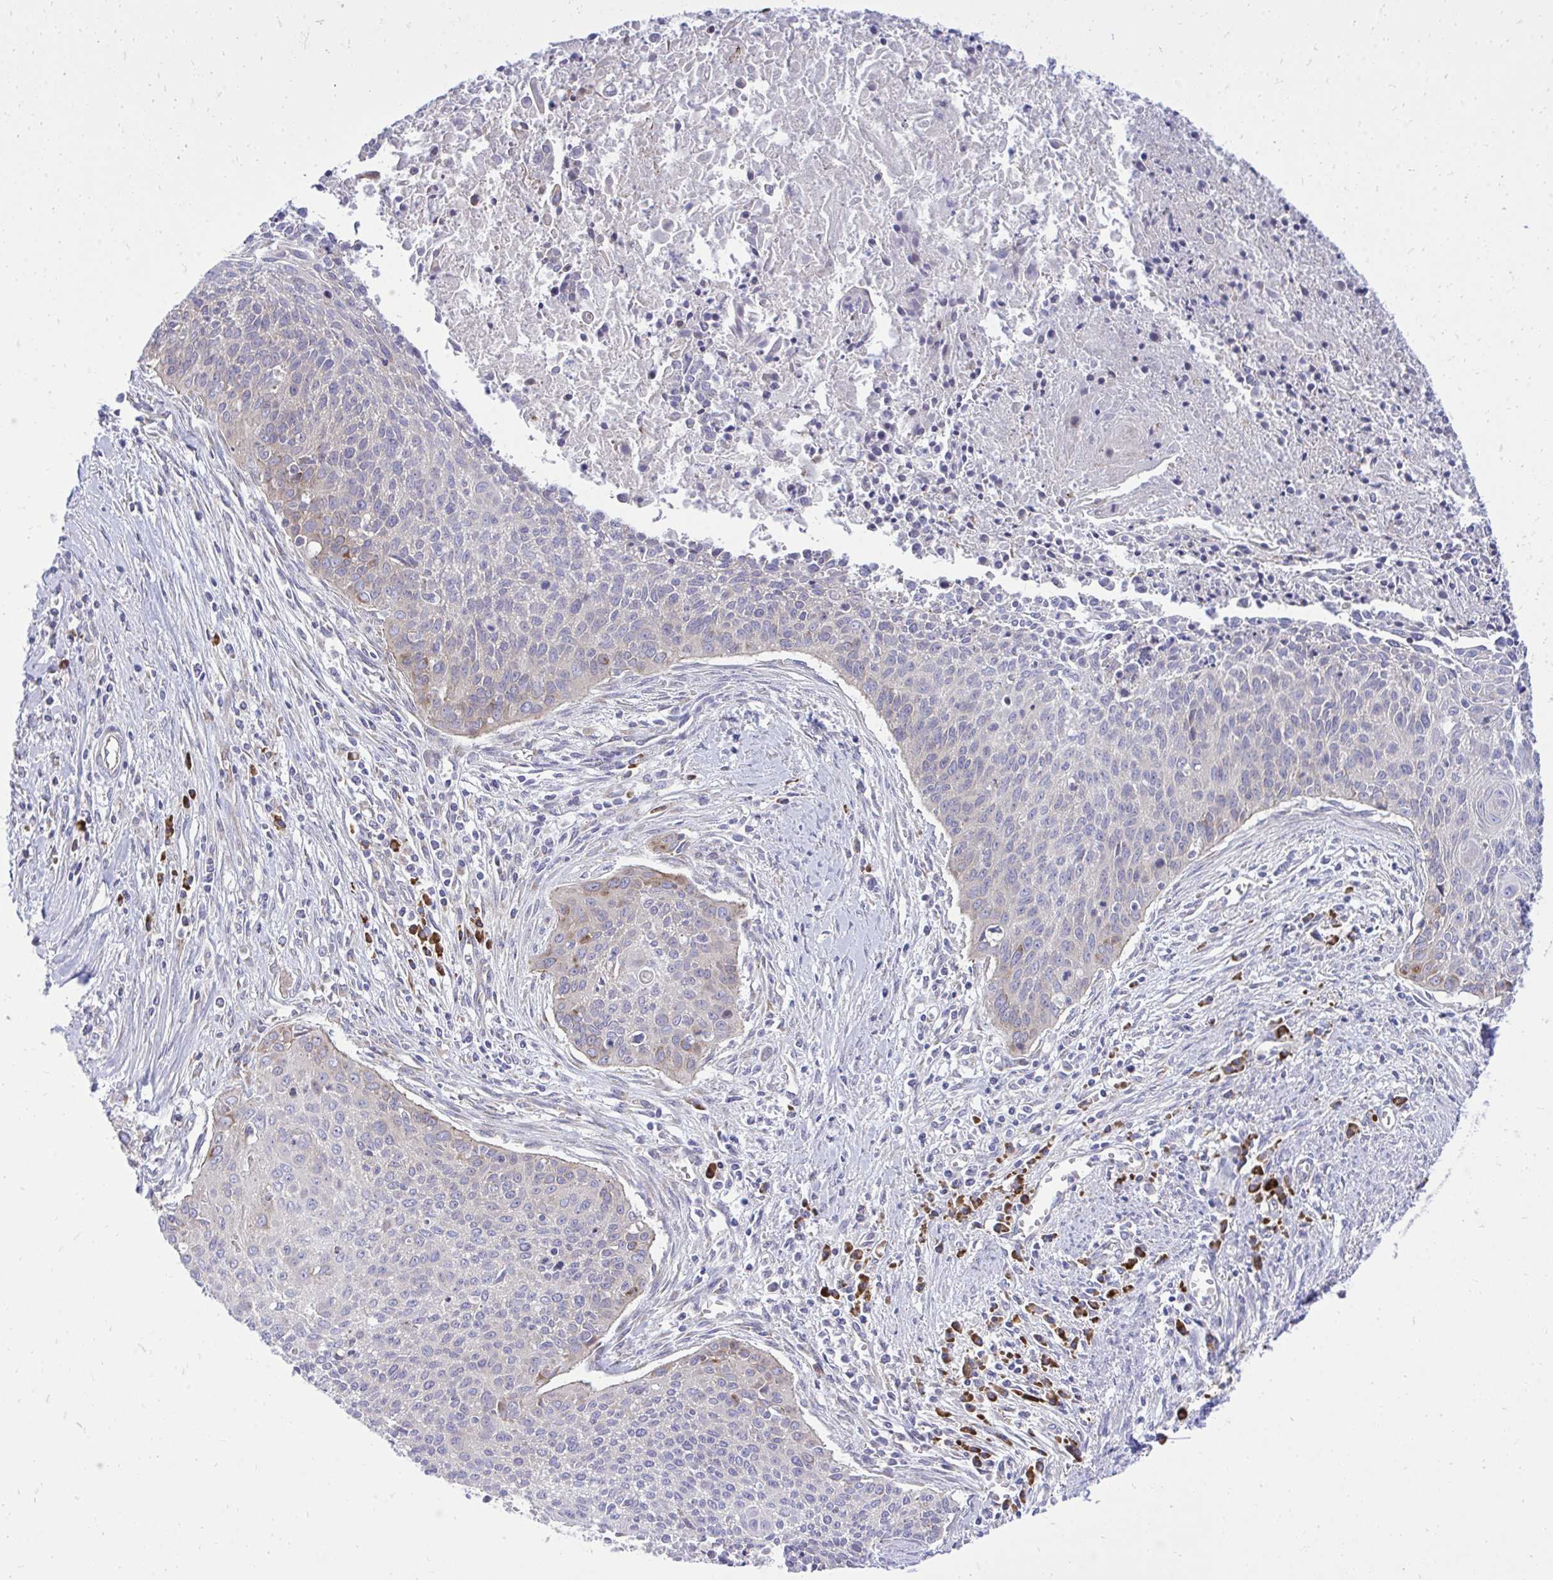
{"staining": {"intensity": "weak", "quantity": "<25%", "location": "cytoplasmic/membranous"}, "tissue": "cervical cancer", "cell_type": "Tumor cells", "image_type": "cancer", "snomed": [{"axis": "morphology", "description": "Squamous cell carcinoma, NOS"}, {"axis": "topography", "description": "Cervix"}], "caption": "Histopathology image shows no protein staining in tumor cells of cervical squamous cell carcinoma tissue.", "gene": "METTL9", "patient": {"sex": "female", "age": 55}}